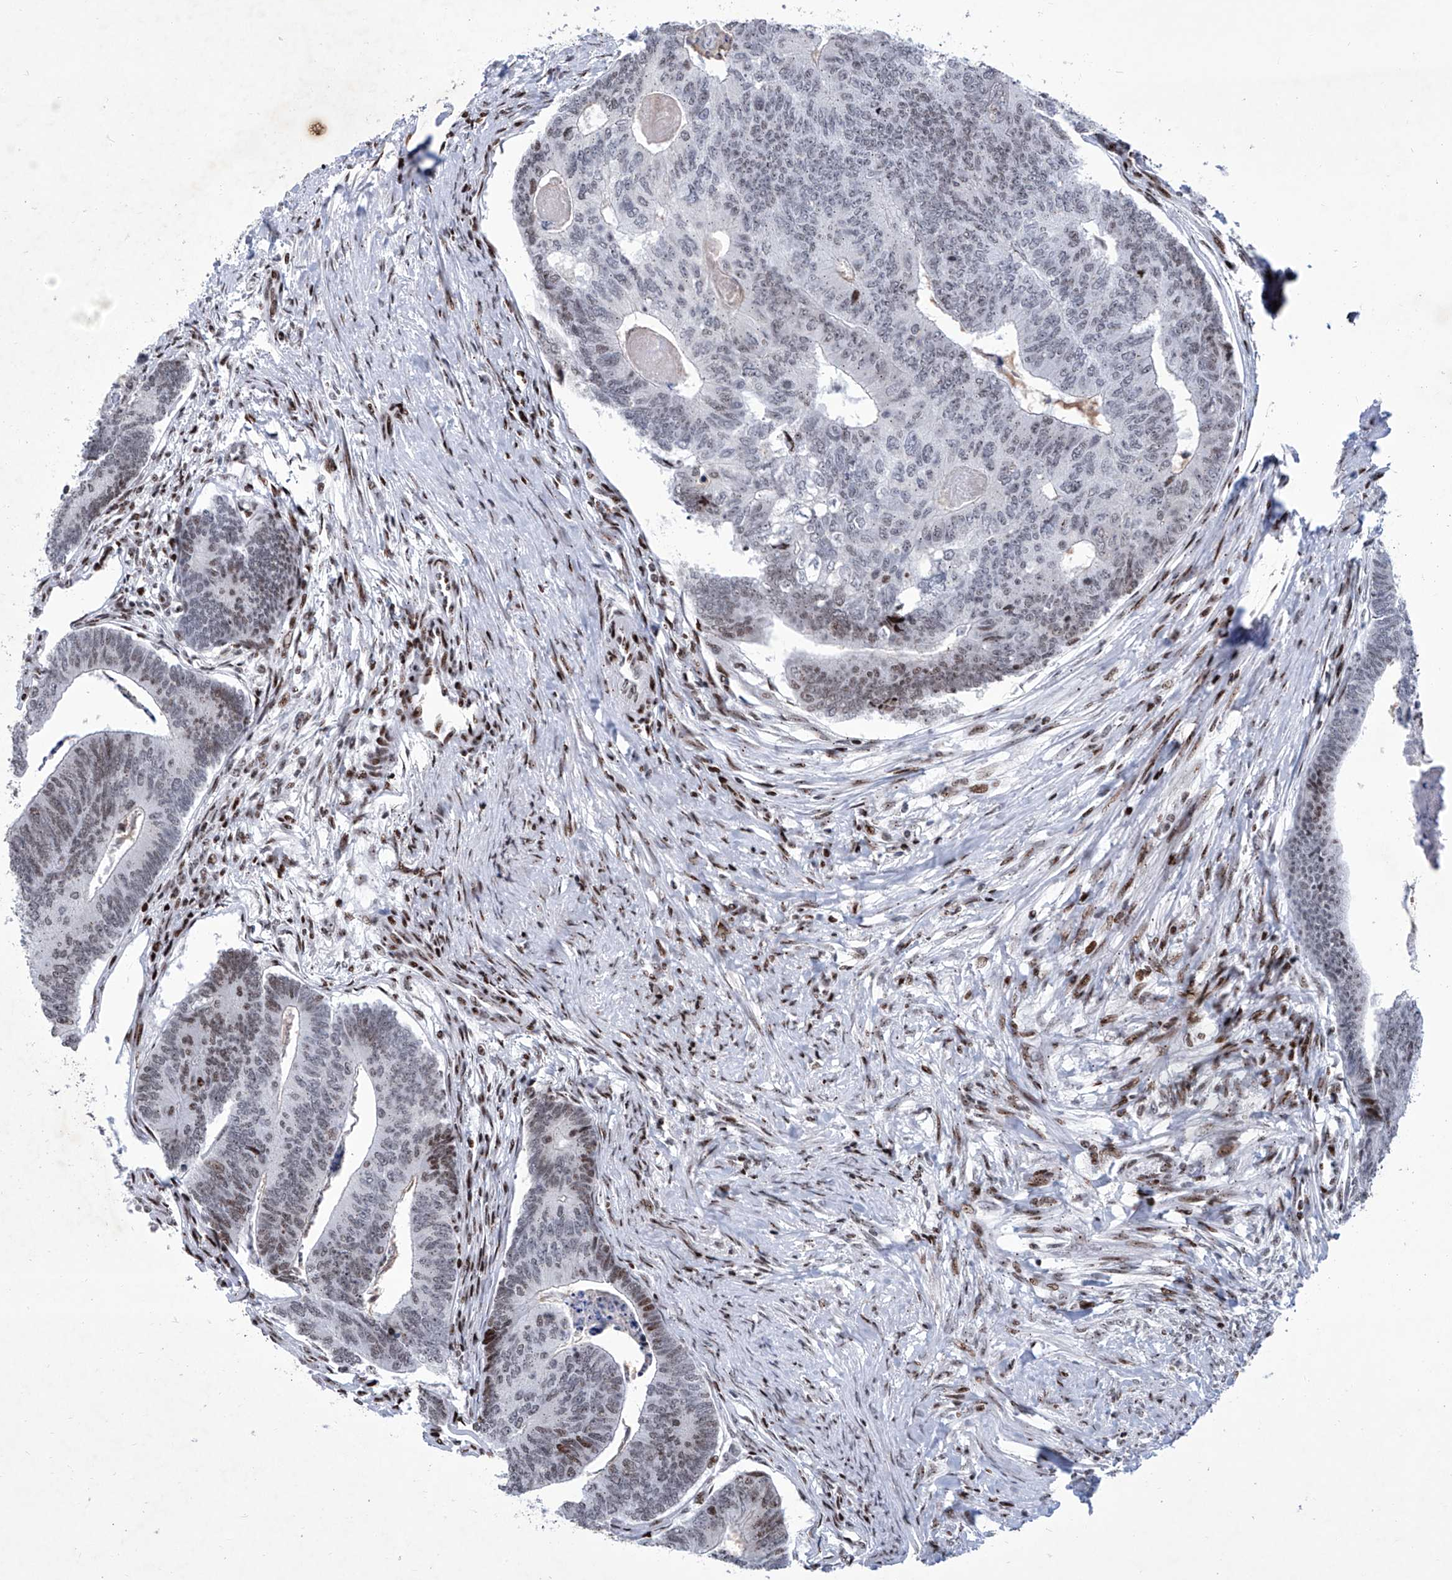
{"staining": {"intensity": "moderate", "quantity": "<25%", "location": "nuclear"}, "tissue": "colorectal cancer", "cell_type": "Tumor cells", "image_type": "cancer", "snomed": [{"axis": "morphology", "description": "Adenocarcinoma, NOS"}, {"axis": "topography", "description": "Colon"}], "caption": "This image exhibits immunohistochemistry staining of colorectal cancer, with low moderate nuclear staining in approximately <25% of tumor cells.", "gene": "HEY2", "patient": {"sex": "female", "age": 67}}